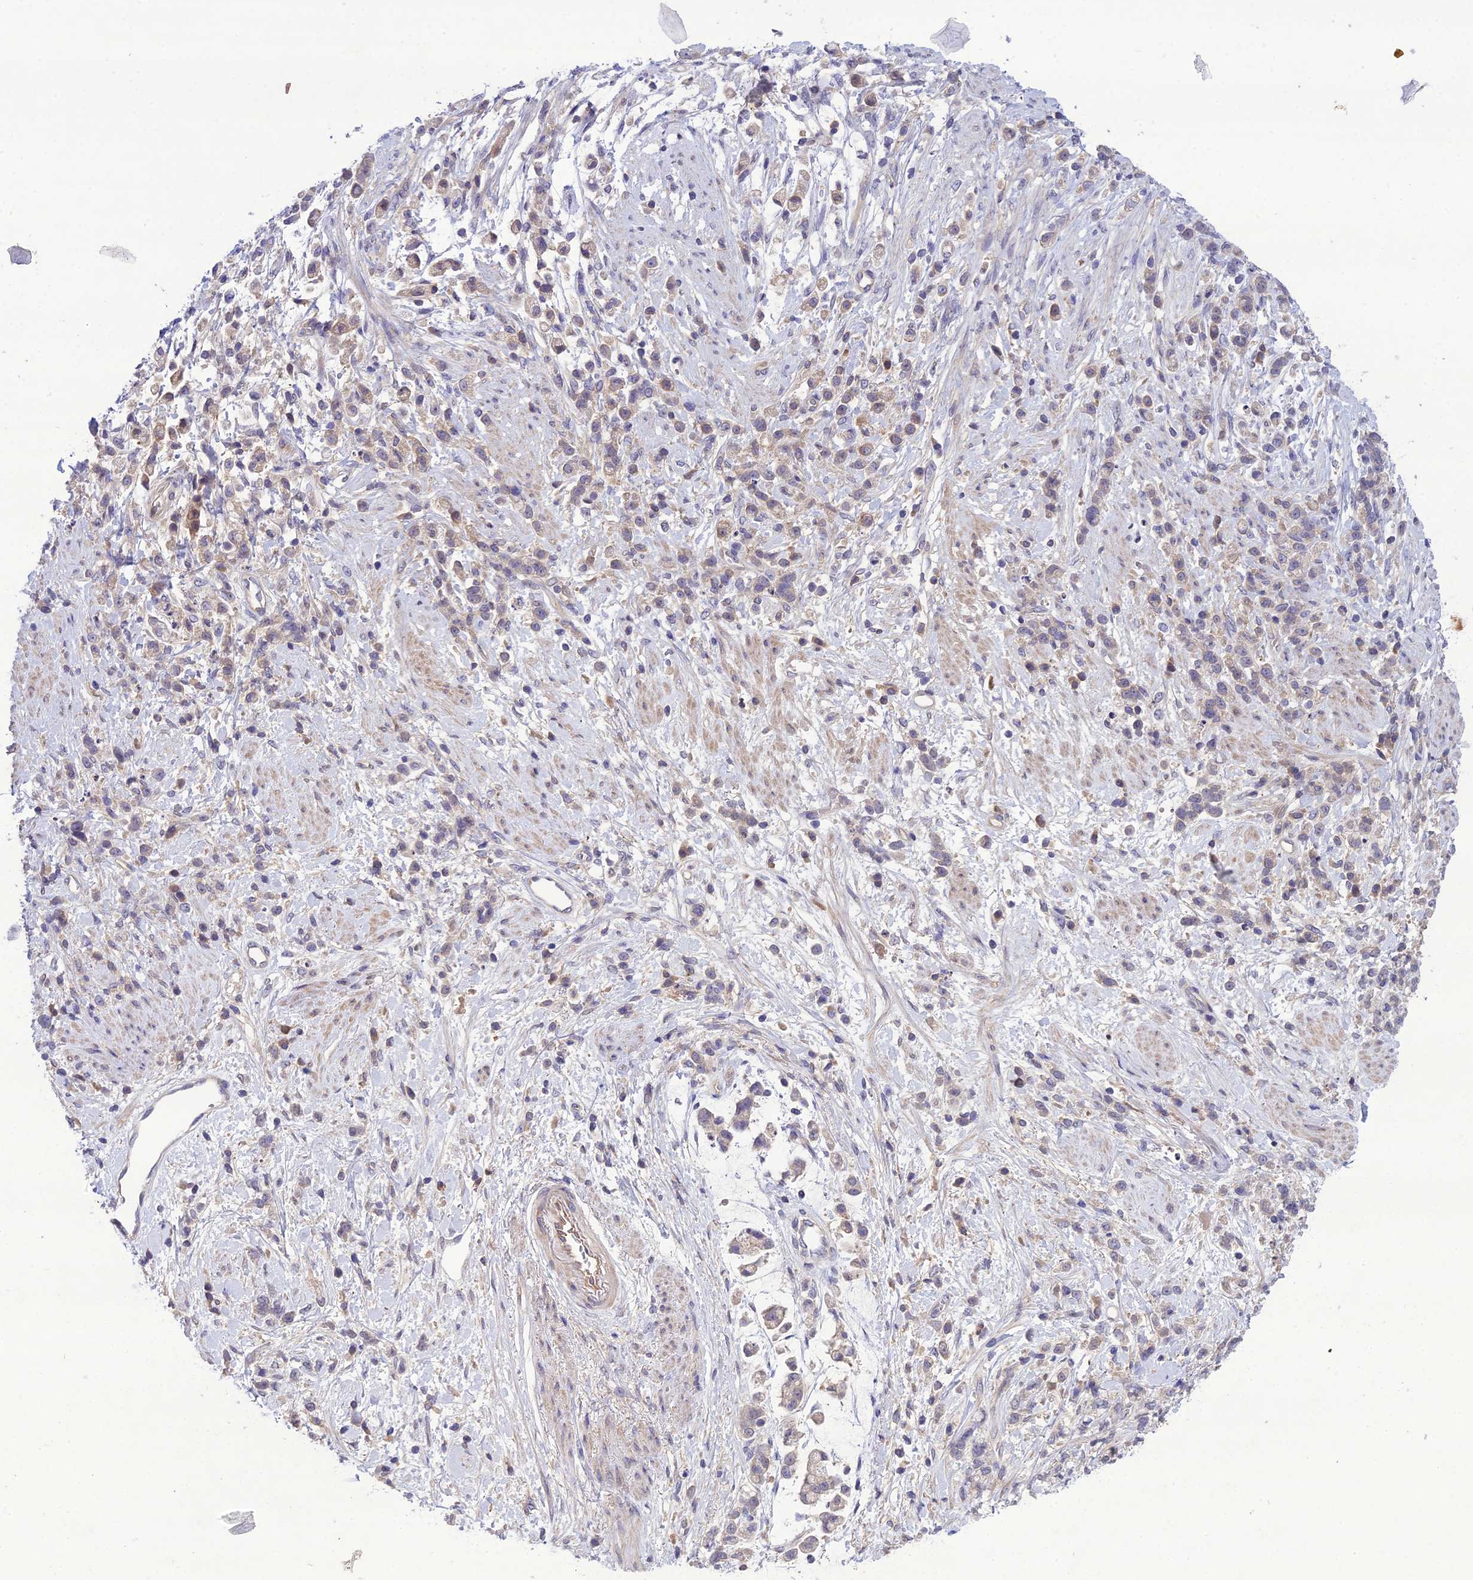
{"staining": {"intensity": "moderate", "quantity": "<25%", "location": "cytoplasmic/membranous"}, "tissue": "stomach cancer", "cell_type": "Tumor cells", "image_type": "cancer", "snomed": [{"axis": "morphology", "description": "Adenocarcinoma, NOS"}, {"axis": "topography", "description": "Stomach"}], "caption": "A low amount of moderate cytoplasmic/membranous staining is appreciated in about <25% of tumor cells in adenocarcinoma (stomach) tissue. Nuclei are stained in blue.", "gene": "GDF6", "patient": {"sex": "female", "age": 60}}